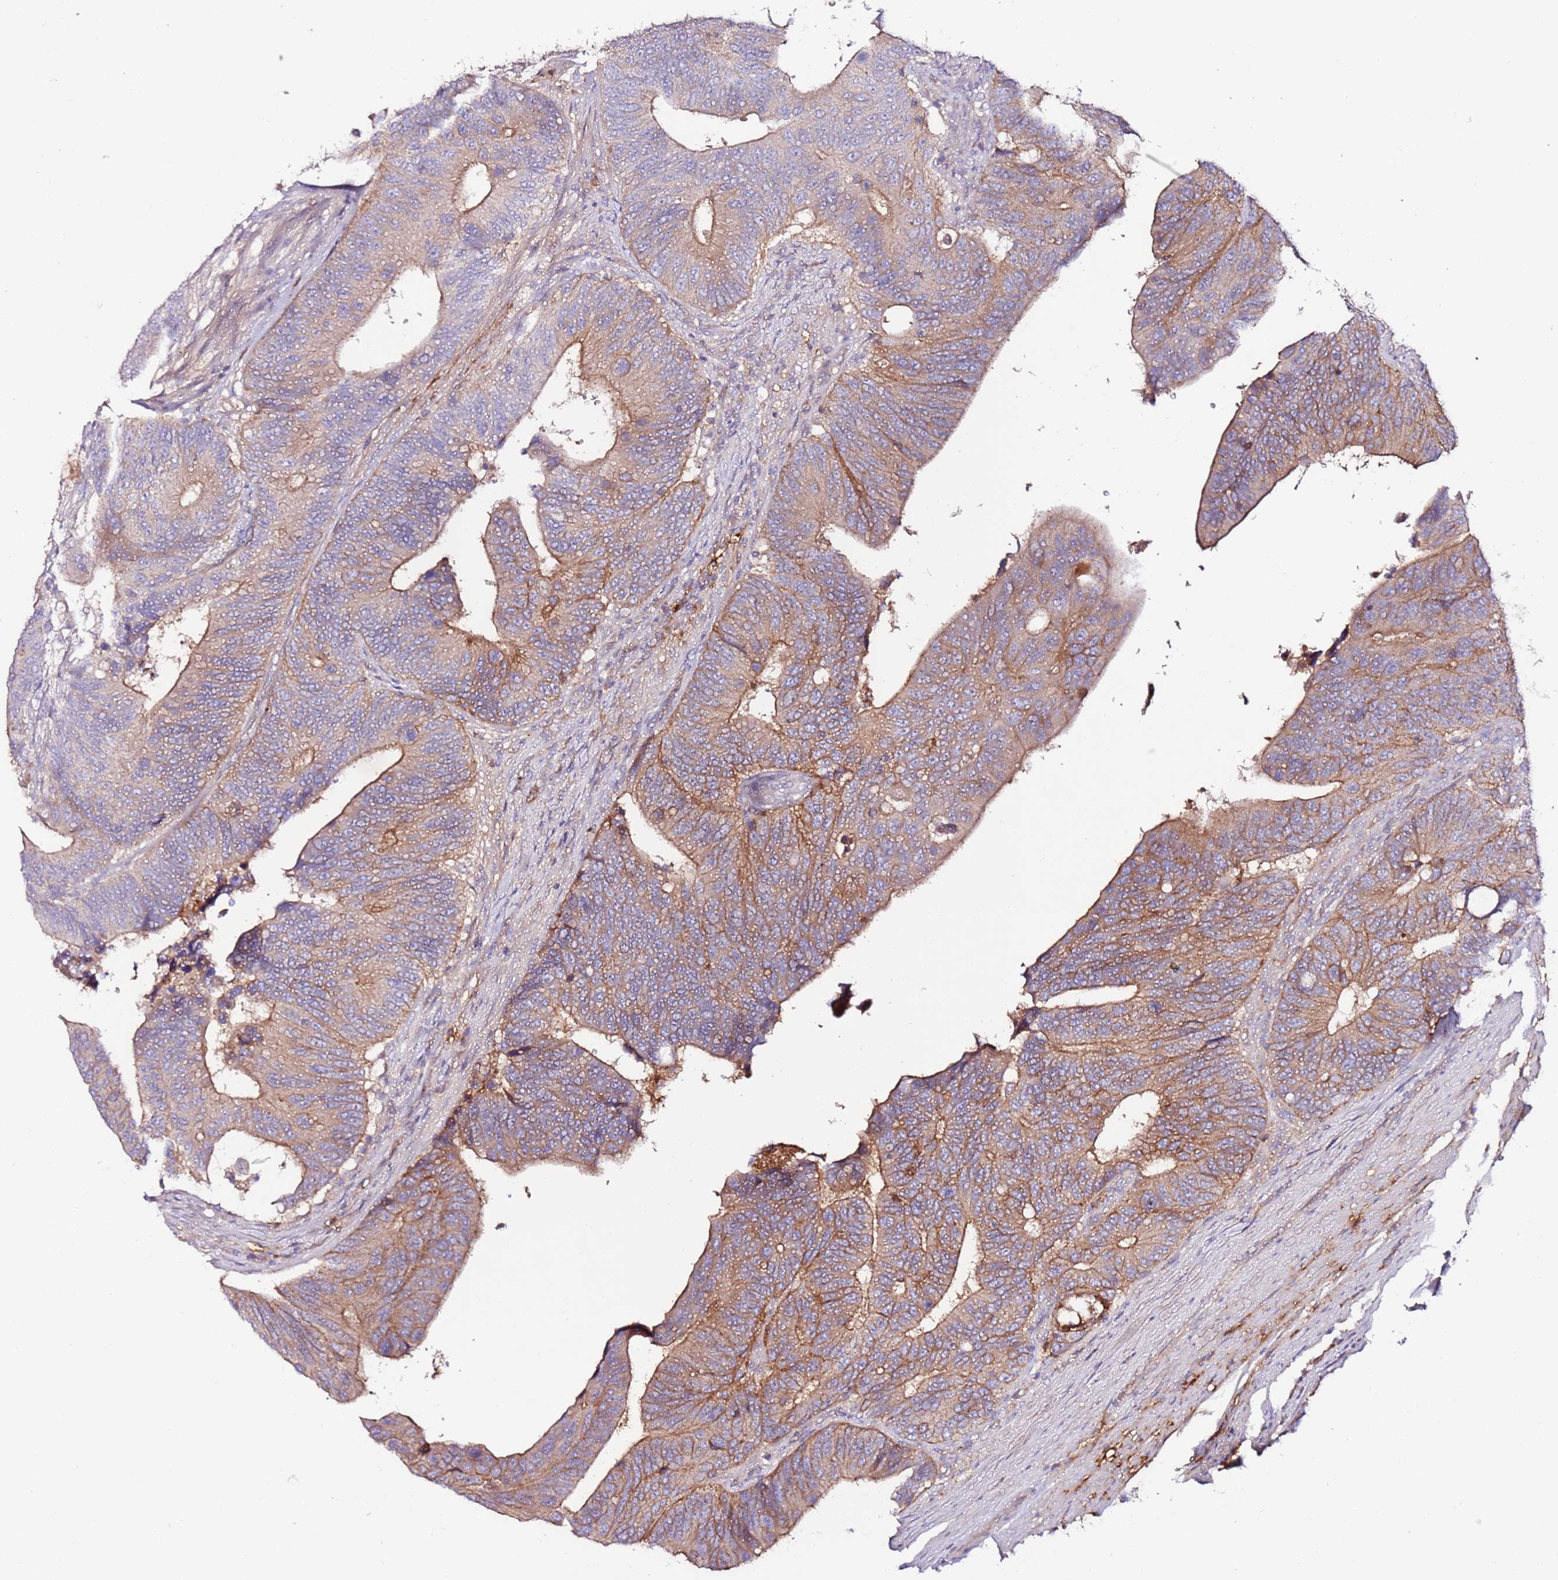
{"staining": {"intensity": "moderate", "quantity": ">75%", "location": "cytoplasmic/membranous"}, "tissue": "colorectal cancer", "cell_type": "Tumor cells", "image_type": "cancer", "snomed": [{"axis": "morphology", "description": "Adenocarcinoma, NOS"}, {"axis": "topography", "description": "Colon"}], "caption": "A high-resolution histopathology image shows immunohistochemistry (IHC) staining of colorectal cancer, which demonstrates moderate cytoplasmic/membranous expression in about >75% of tumor cells.", "gene": "FLVCR1", "patient": {"sex": "male", "age": 87}}